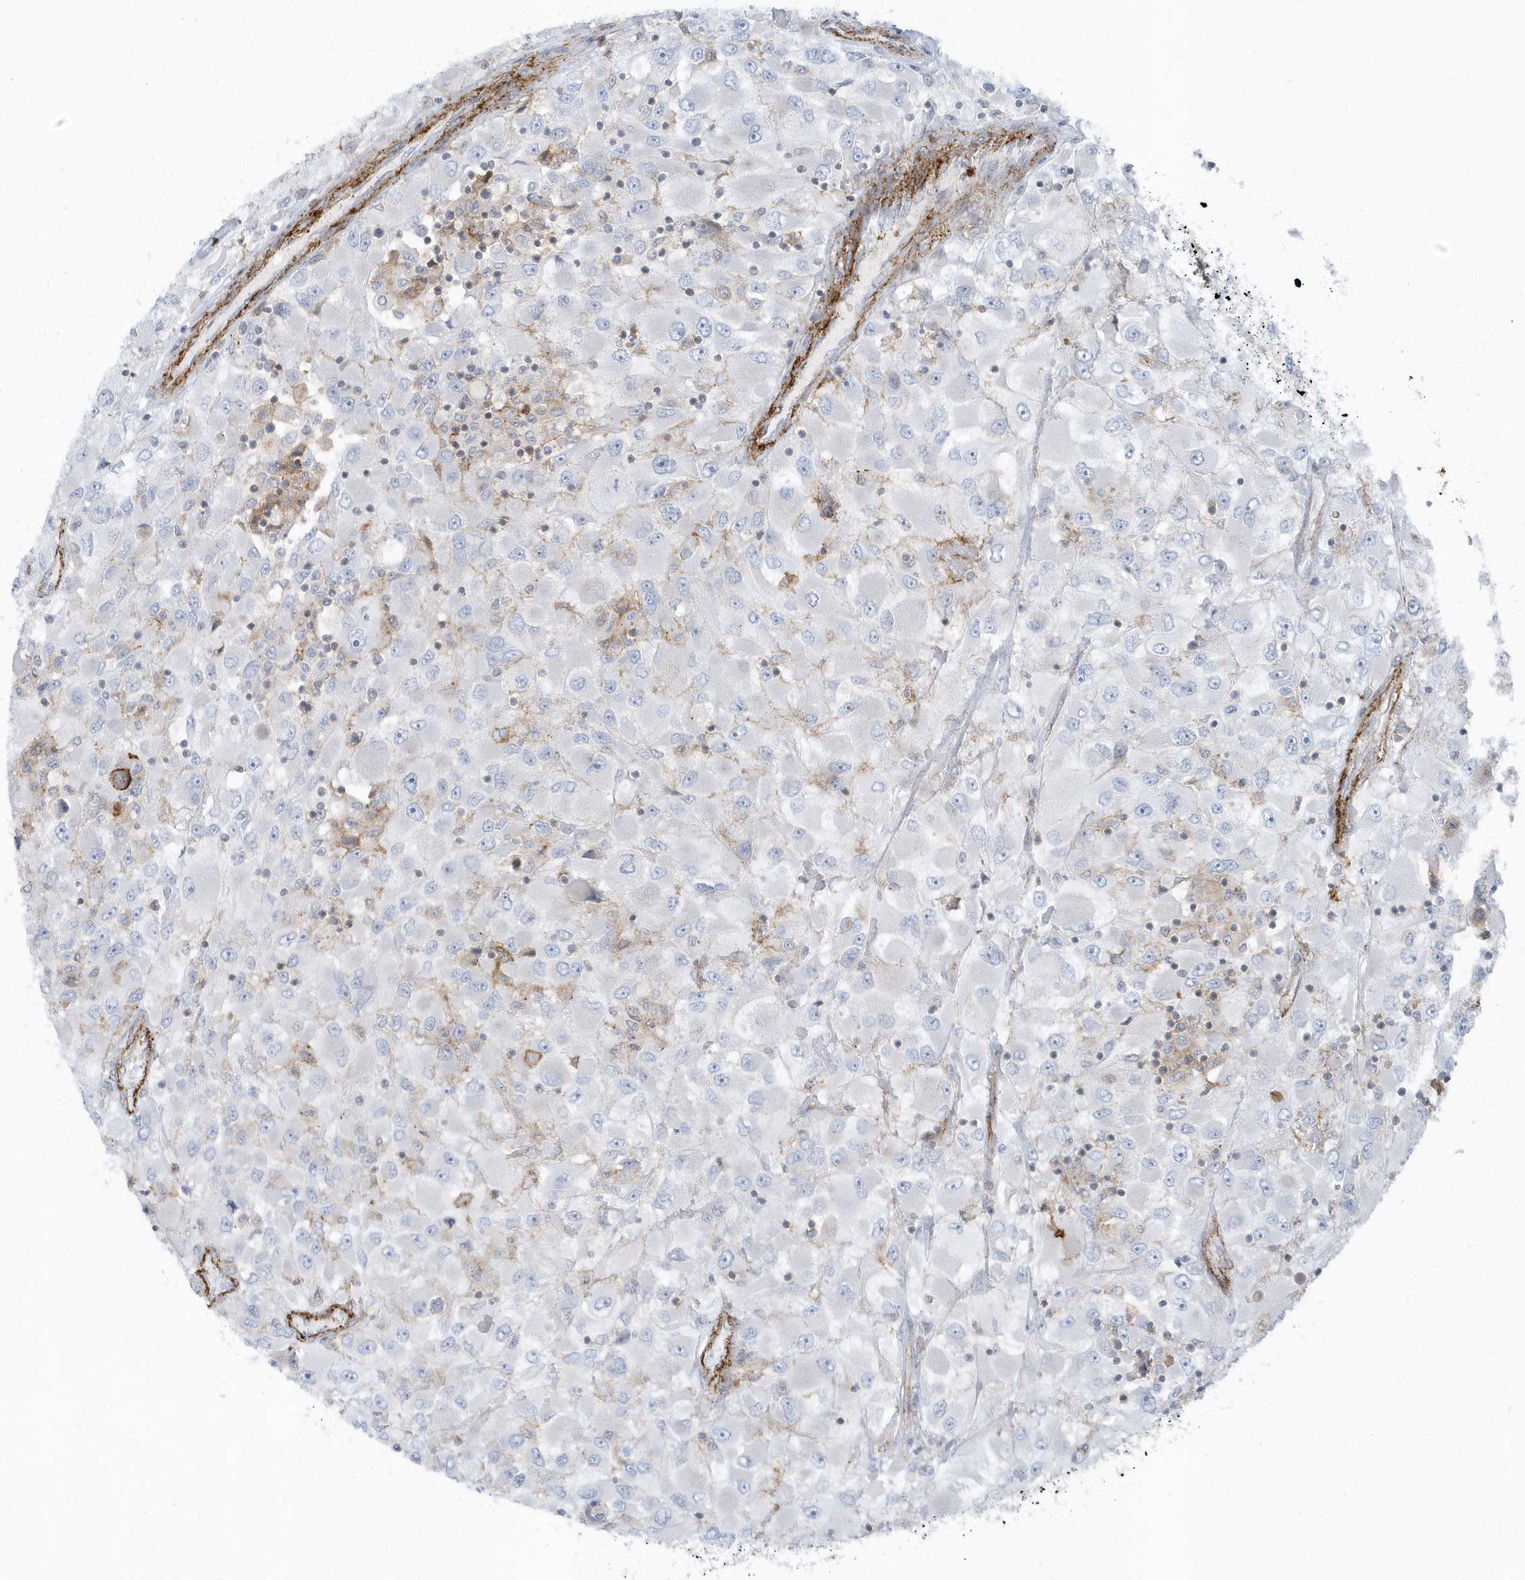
{"staining": {"intensity": "negative", "quantity": "none", "location": "none"}, "tissue": "renal cancer", "cell_type": "Tumor cells", "image_type": "cancer", "snomed": [{"axis": "morphology", "description": "Adenocarcinoma, NOS"}, {"axis": "topography", "description": "Kidney"}], "caption": "The photomicrograph displays no significant staining in tumor cells of adenocarcinoma (renal).", "gene": "CACNB2", "patient": {"sex": "female", "age": 52}}